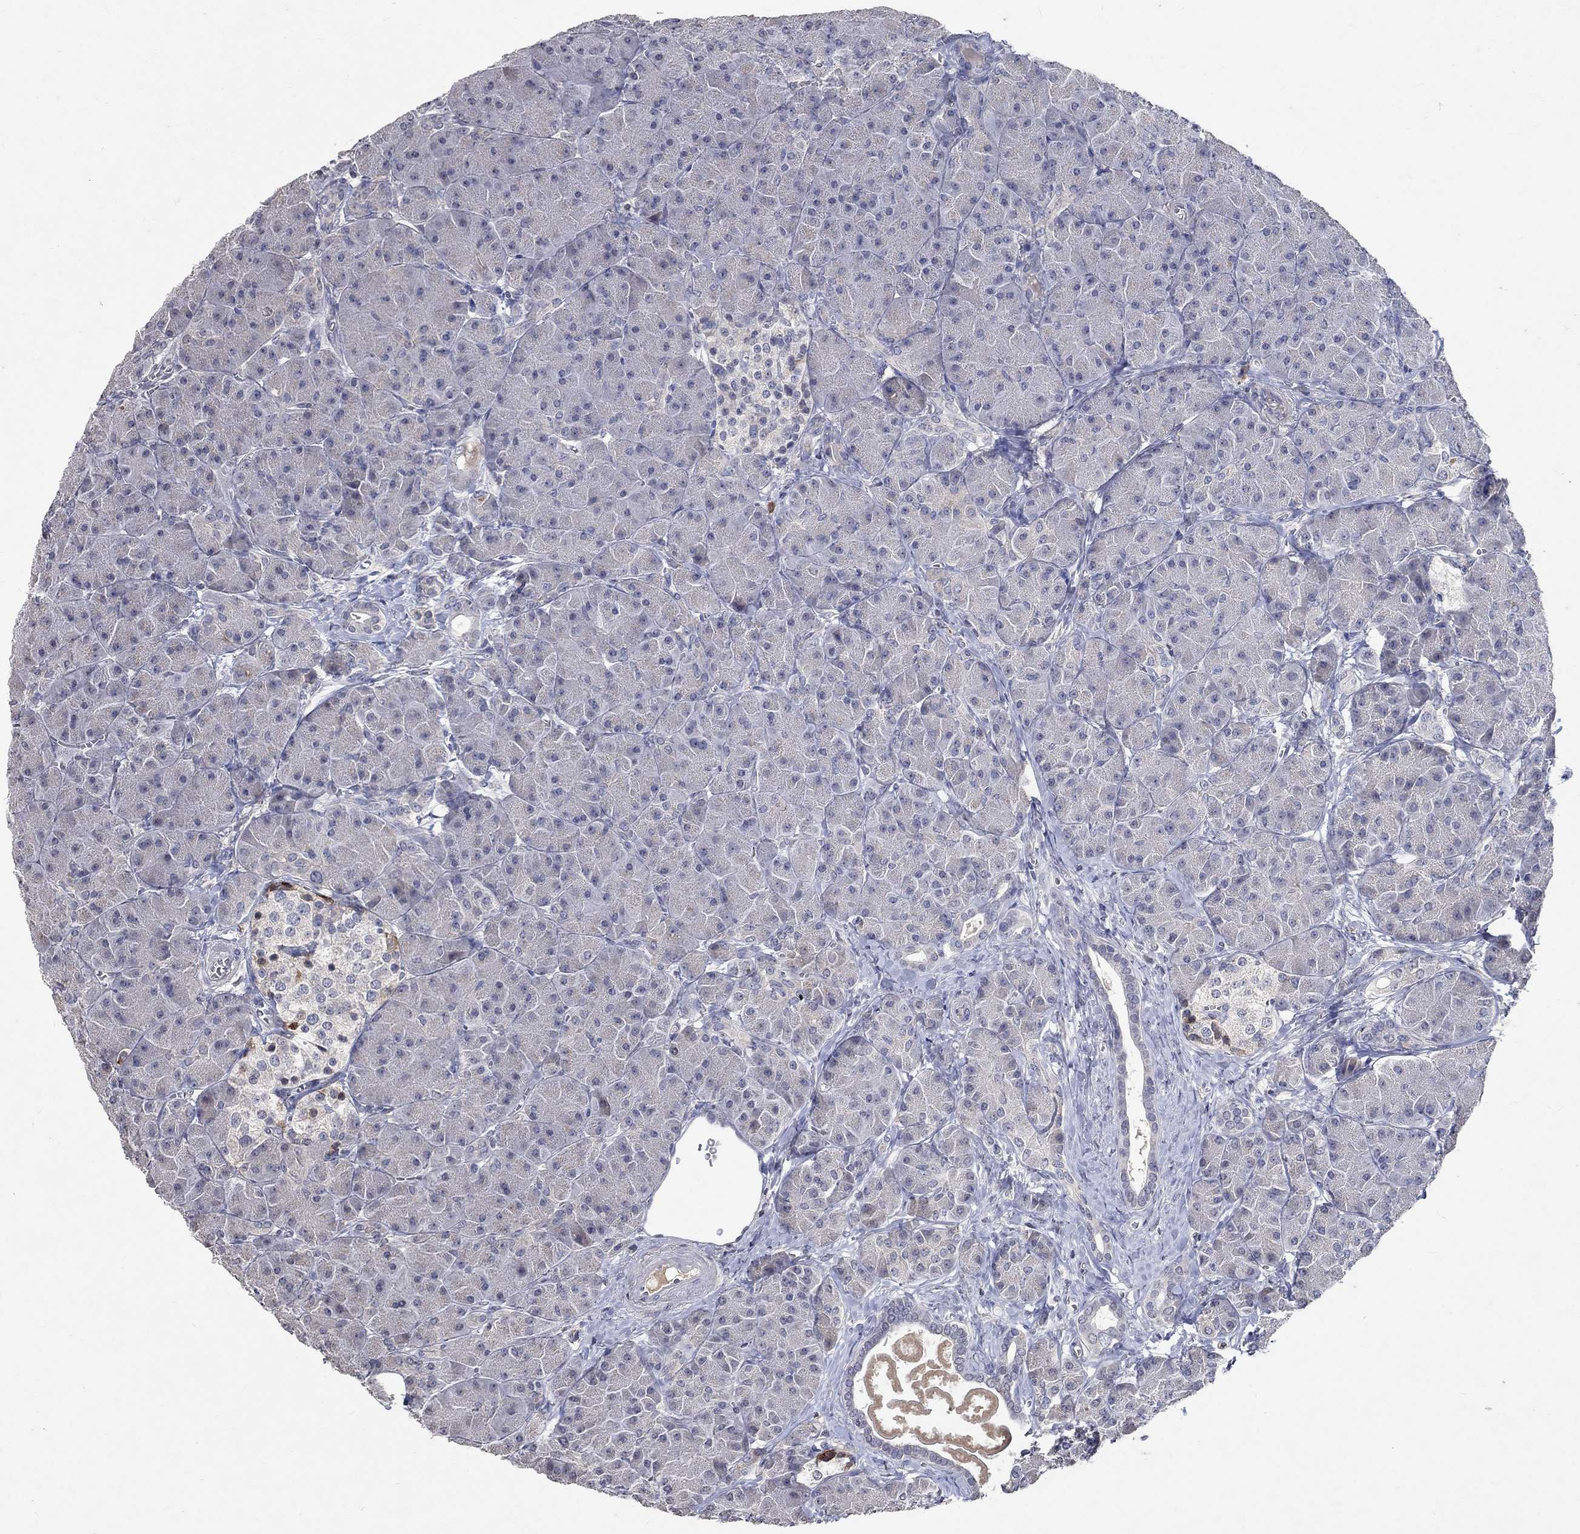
{"staining": {"intensity": "negative", "quantity": "none", "location": "none"}, "tissue": "pancreas", "cell_type": "Exocrine glandular cells", "image_type": "normal", "snomed": [{"axis": "morphology", "description": "Normal tissue, NOS"}, {"axis": "topography", "description": "Pancreas"}], "caption": "This is an IHC image of unremarkable human pancreas. There is no expression in exocrine glandular cells.", "gene": "TMEM169", "patient": {"sex": "male", "age": 61}}